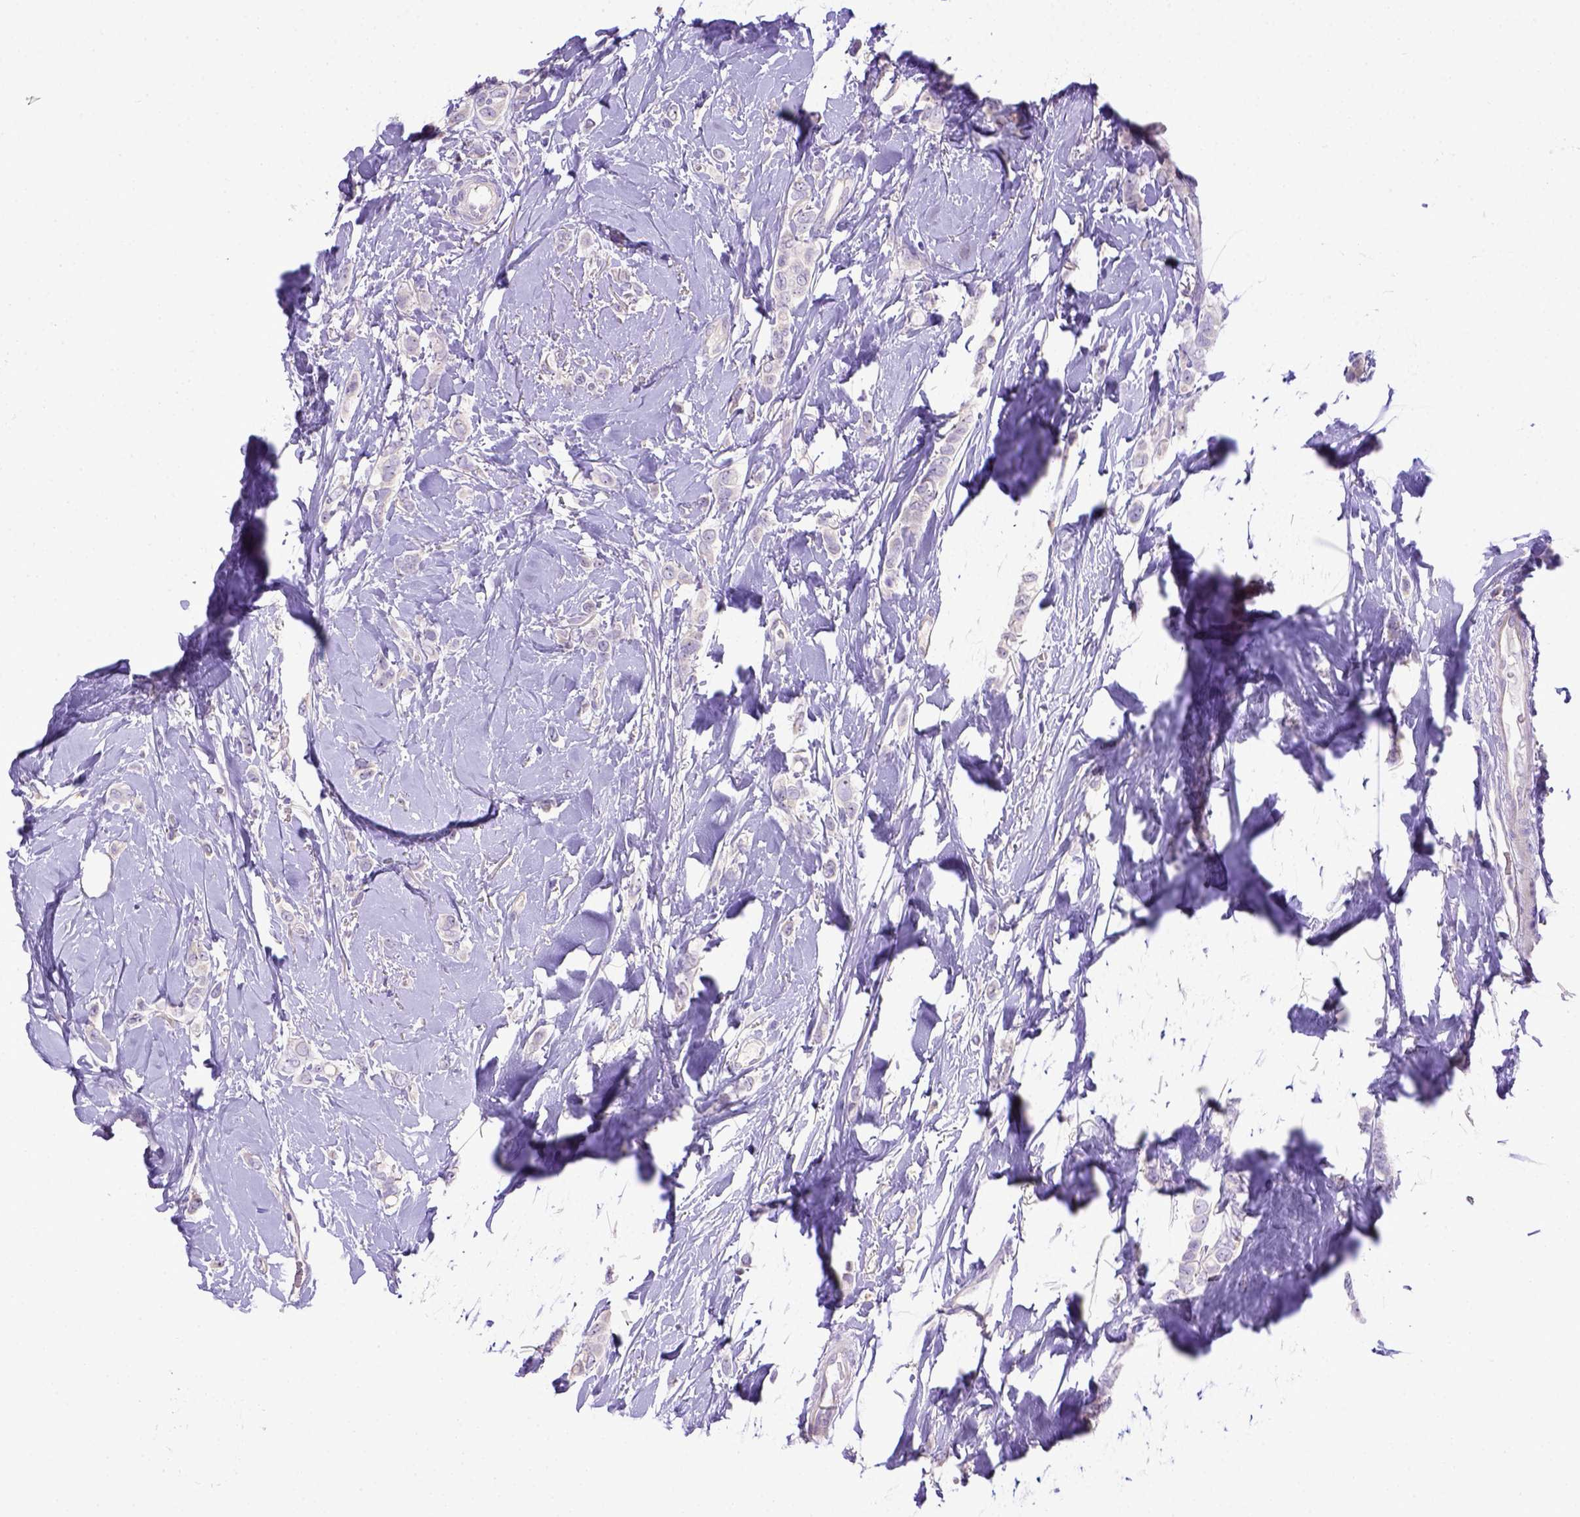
{"staining": {"intensity": "negative", "quantity": "none", "location": "none"}, "tissue": "breast cancer", "cell_type": "Tumor cells", "image_type": "cancer", "snomed": [{"axis": "morphology", "description": "Lobular carcinoma"}, {"axis": "topography", "description": "Breast"}], "caption": "Tumor cells are negative for protein expression in human breast cancer.", "gene": "CD40", "patient": {"sex": "female", "age": 66}}